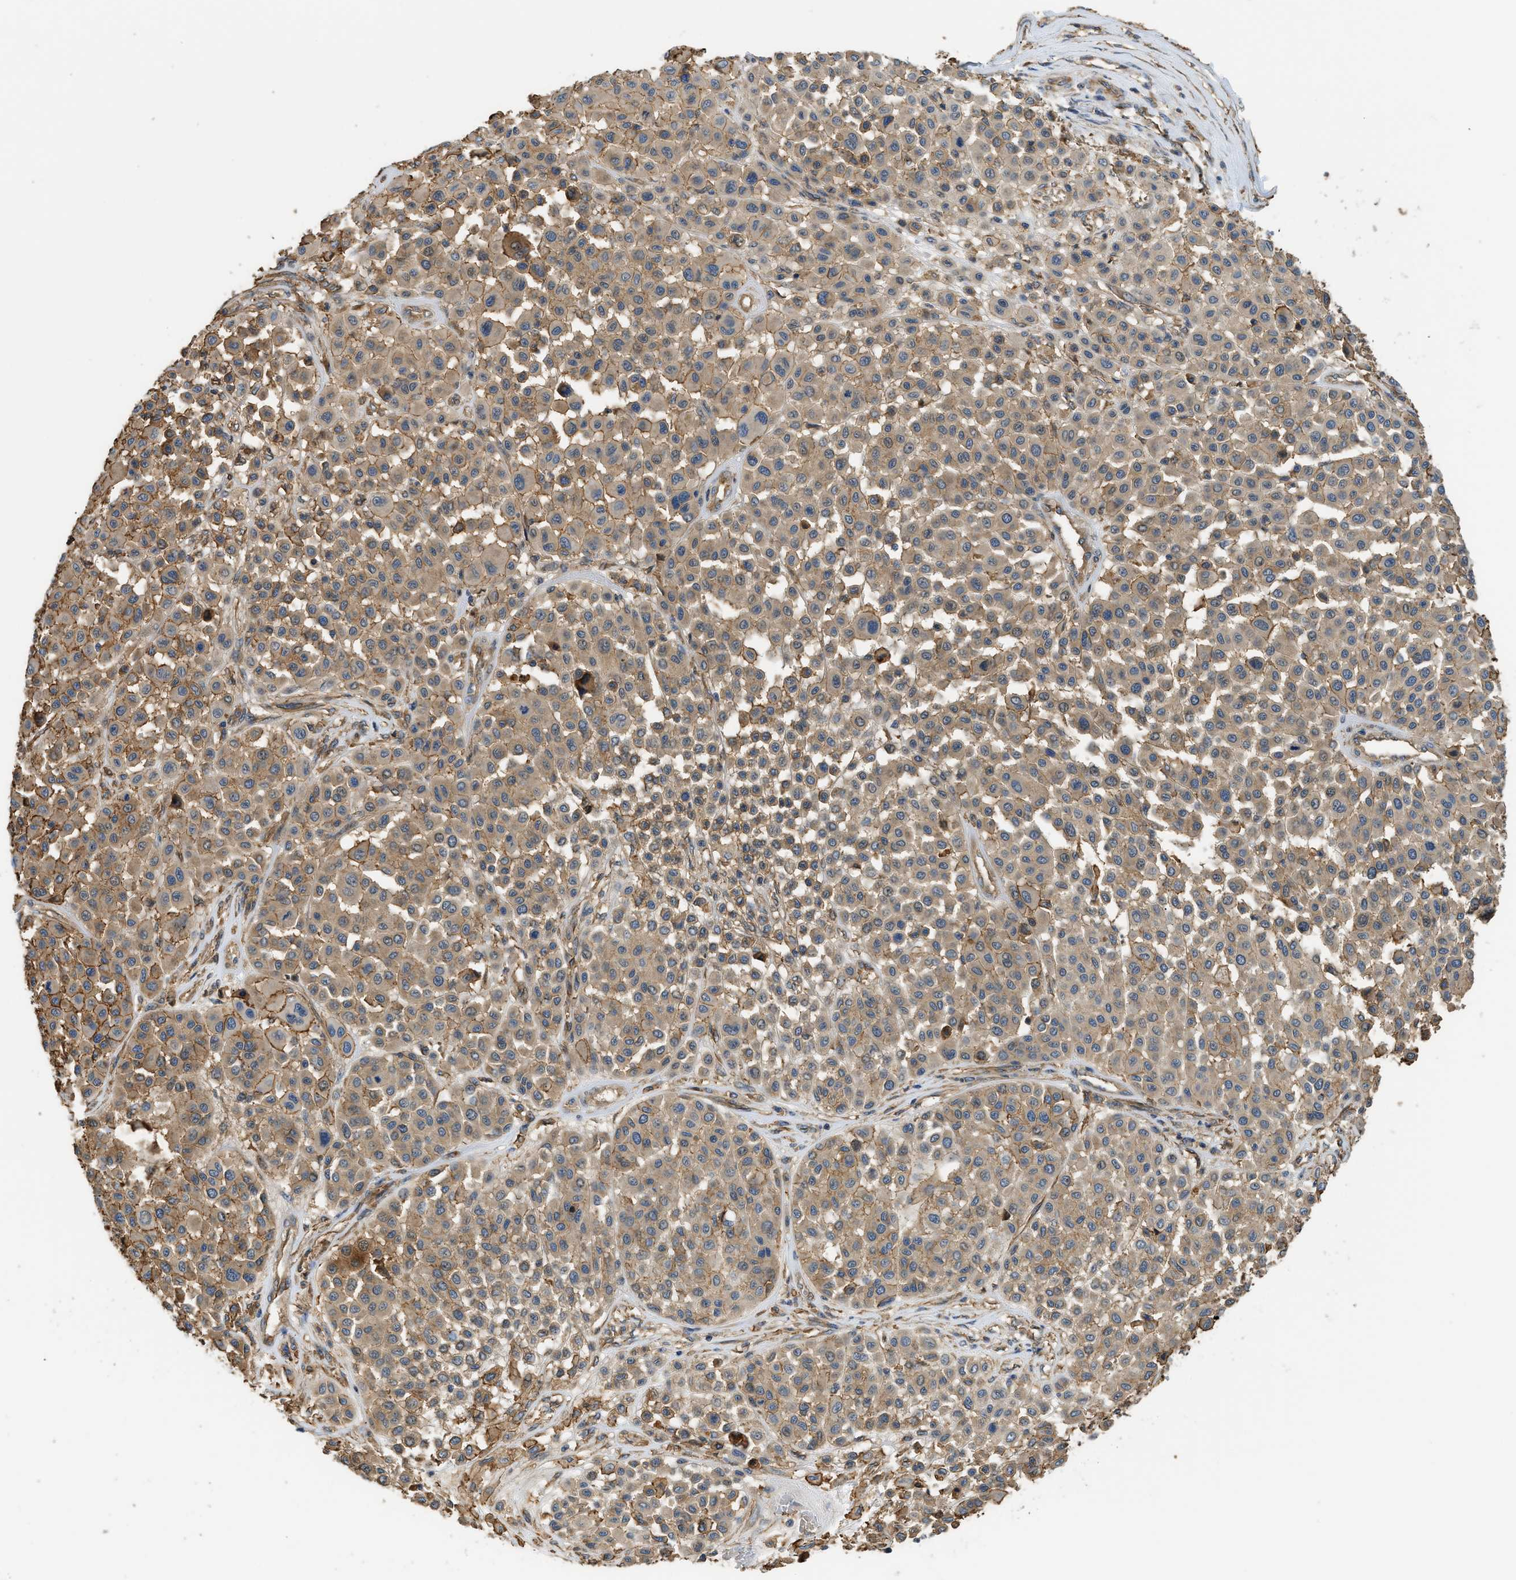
{"staining": {"intensity": "moderate", "quantity": ">75%", "location": "cytoplasmic/membranous"}, "tissue": "melanoma", "cell_type": "Tumor cells", "image_type": "cancer", "snomed": [{"axis": "morphology", "description": "Malignant melanoma, Metastatic site"}, {"axis": "topography", "description": "Soft tissue"}], "caption": "DAB immunohistochemical staining of human malignant melanoma (metastatic site) shows moderate cytoplasmic/membranous protein staining in approximately >75% of tumor cells.", "gene": "DDHD2", "patient": {"sex": "male", "age": 41}}